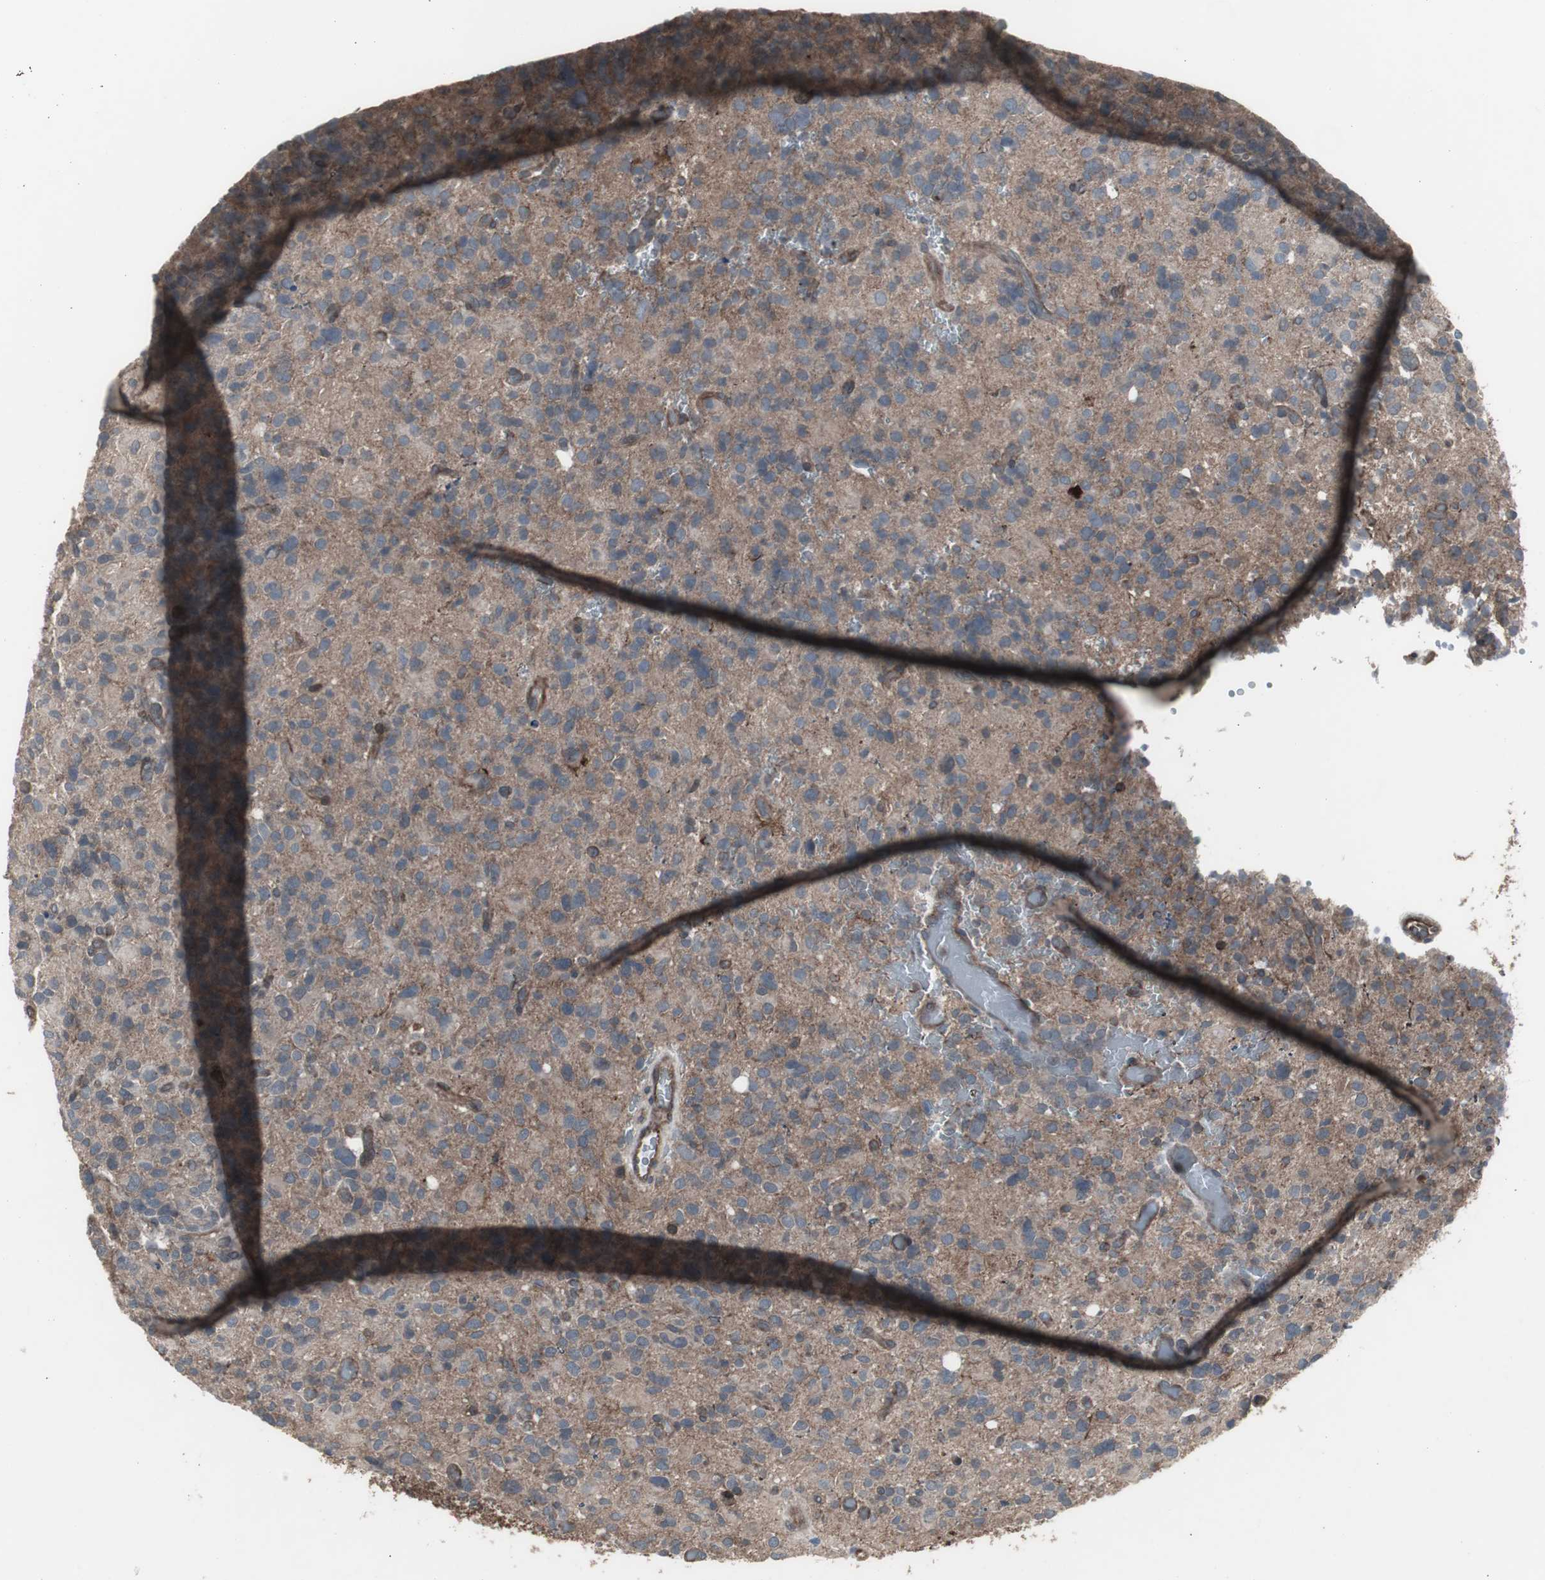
{"staining": {"intensity": "weak", "quantity": "25%-75%", "location": "cytoplasmic/membranous"}, "tissue": "glioma", "cell_type": "Tumor cells", "image_type": "cancer", "snomed": [{"axis": "morphology", "description": "Glioma, malignant, High grade"}, {"axis": "topography", "description": "Brain"}], "caption": "Protein analysis of malignant high-grade glioma tissue exhibits weak cytoplasmic/membranous expression in about 25%-75% of tumor cells. The staining was performed using DAB (3,3'-diaminobenzidine), with brown indicating positive protein expression. Nuclei are stained blue with hematoxylin.", "gene": "SSTR2", "patient": {"sex": "male", "age": 48}}